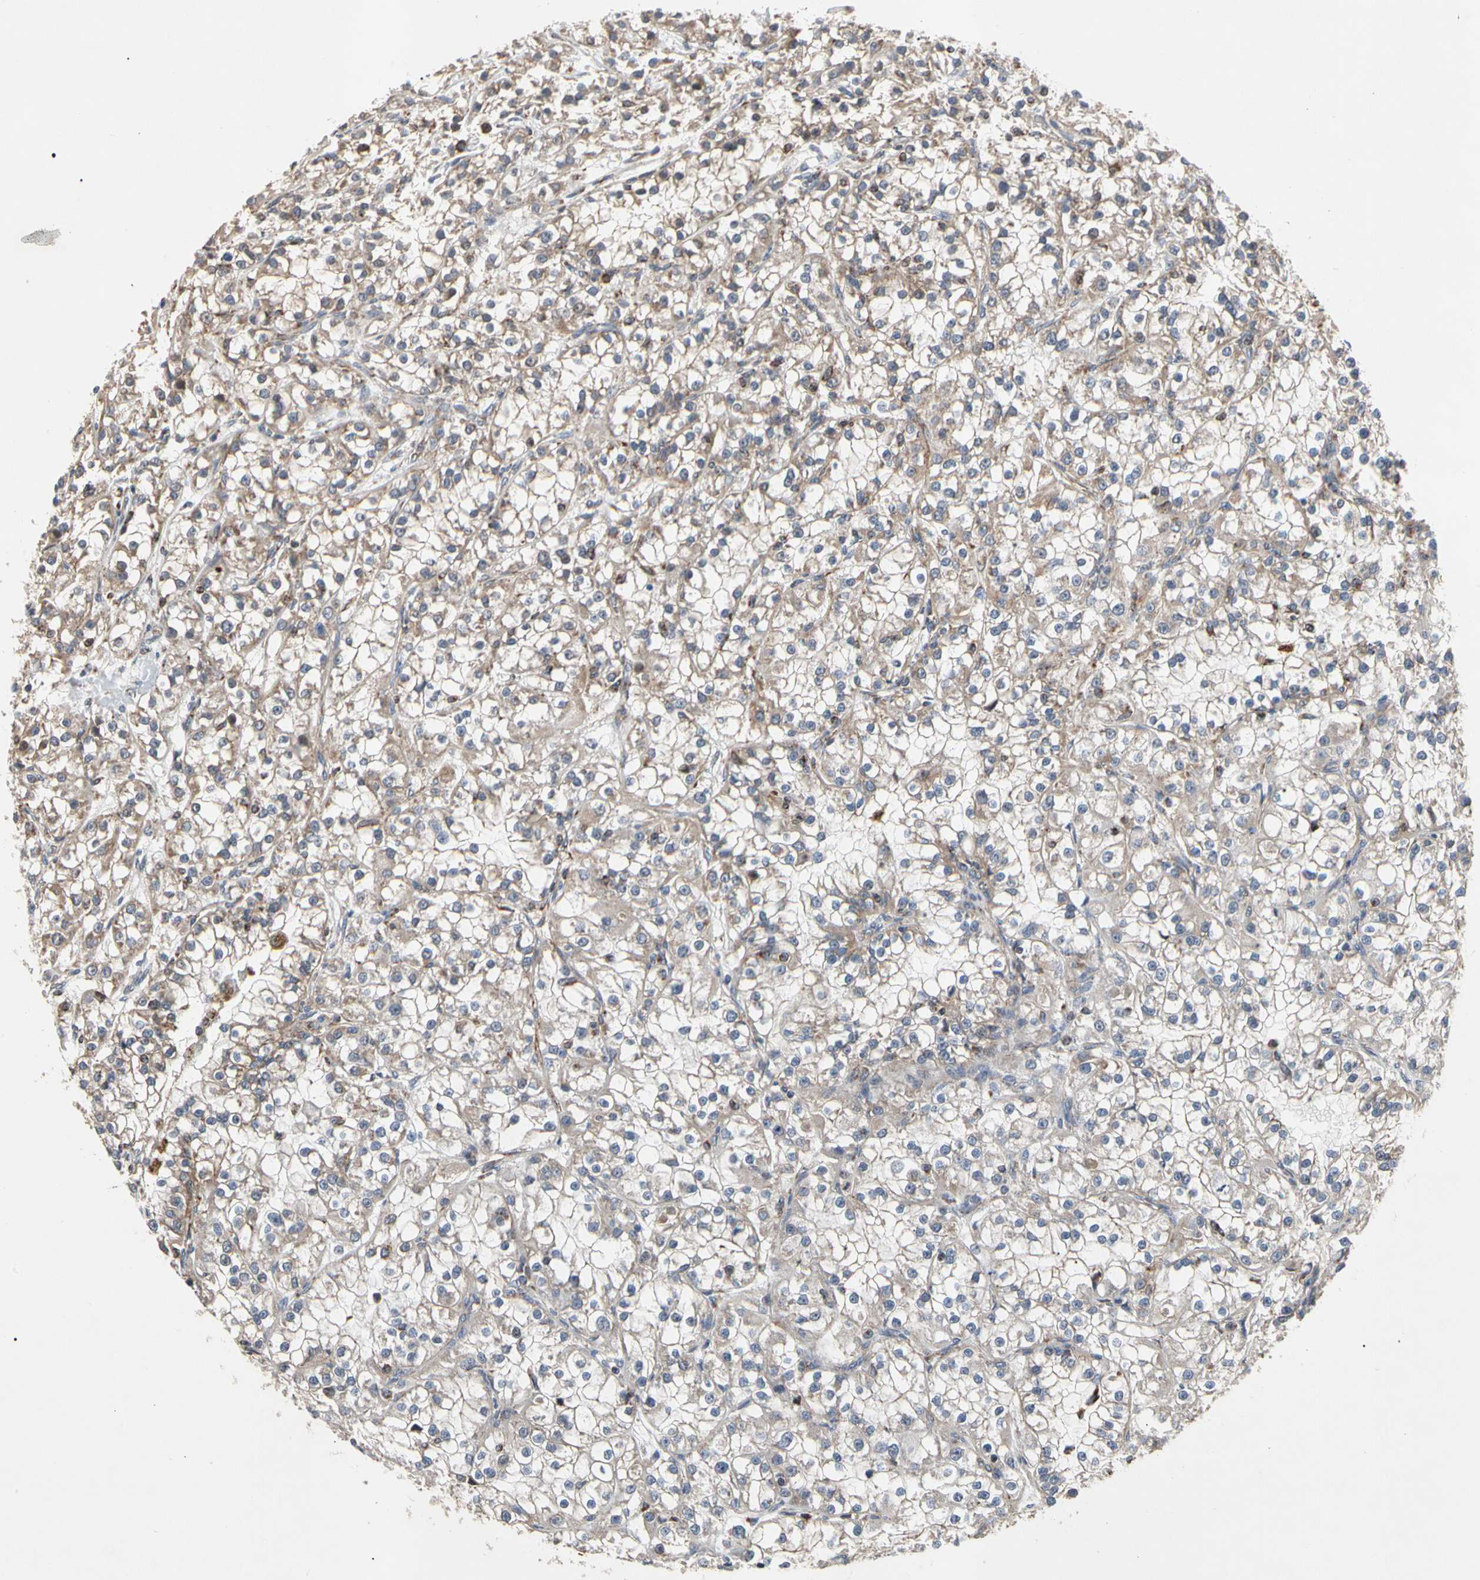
{"staining": {"intensity": "moderate", "quantity": "25%-75%", "location": "cytoplasmic/membranous"}, "tissue": "renal cancer", "cell_type": "Tumor cells", "image_type": "cancer", "snomed": [{"axis": "morphology", "description": "Adenocarcinoma, NOS"}, {"axis": "topography", "description": "Kidney"}], "caption": "About 25%-75% of tumor cells in human renal cancer show moderate cytoplasmic/membranous protein expression as visualized by brown immunohistochemical staining.", "gene": "GPD2", "patient": {"sex": "female", "age": 52}}